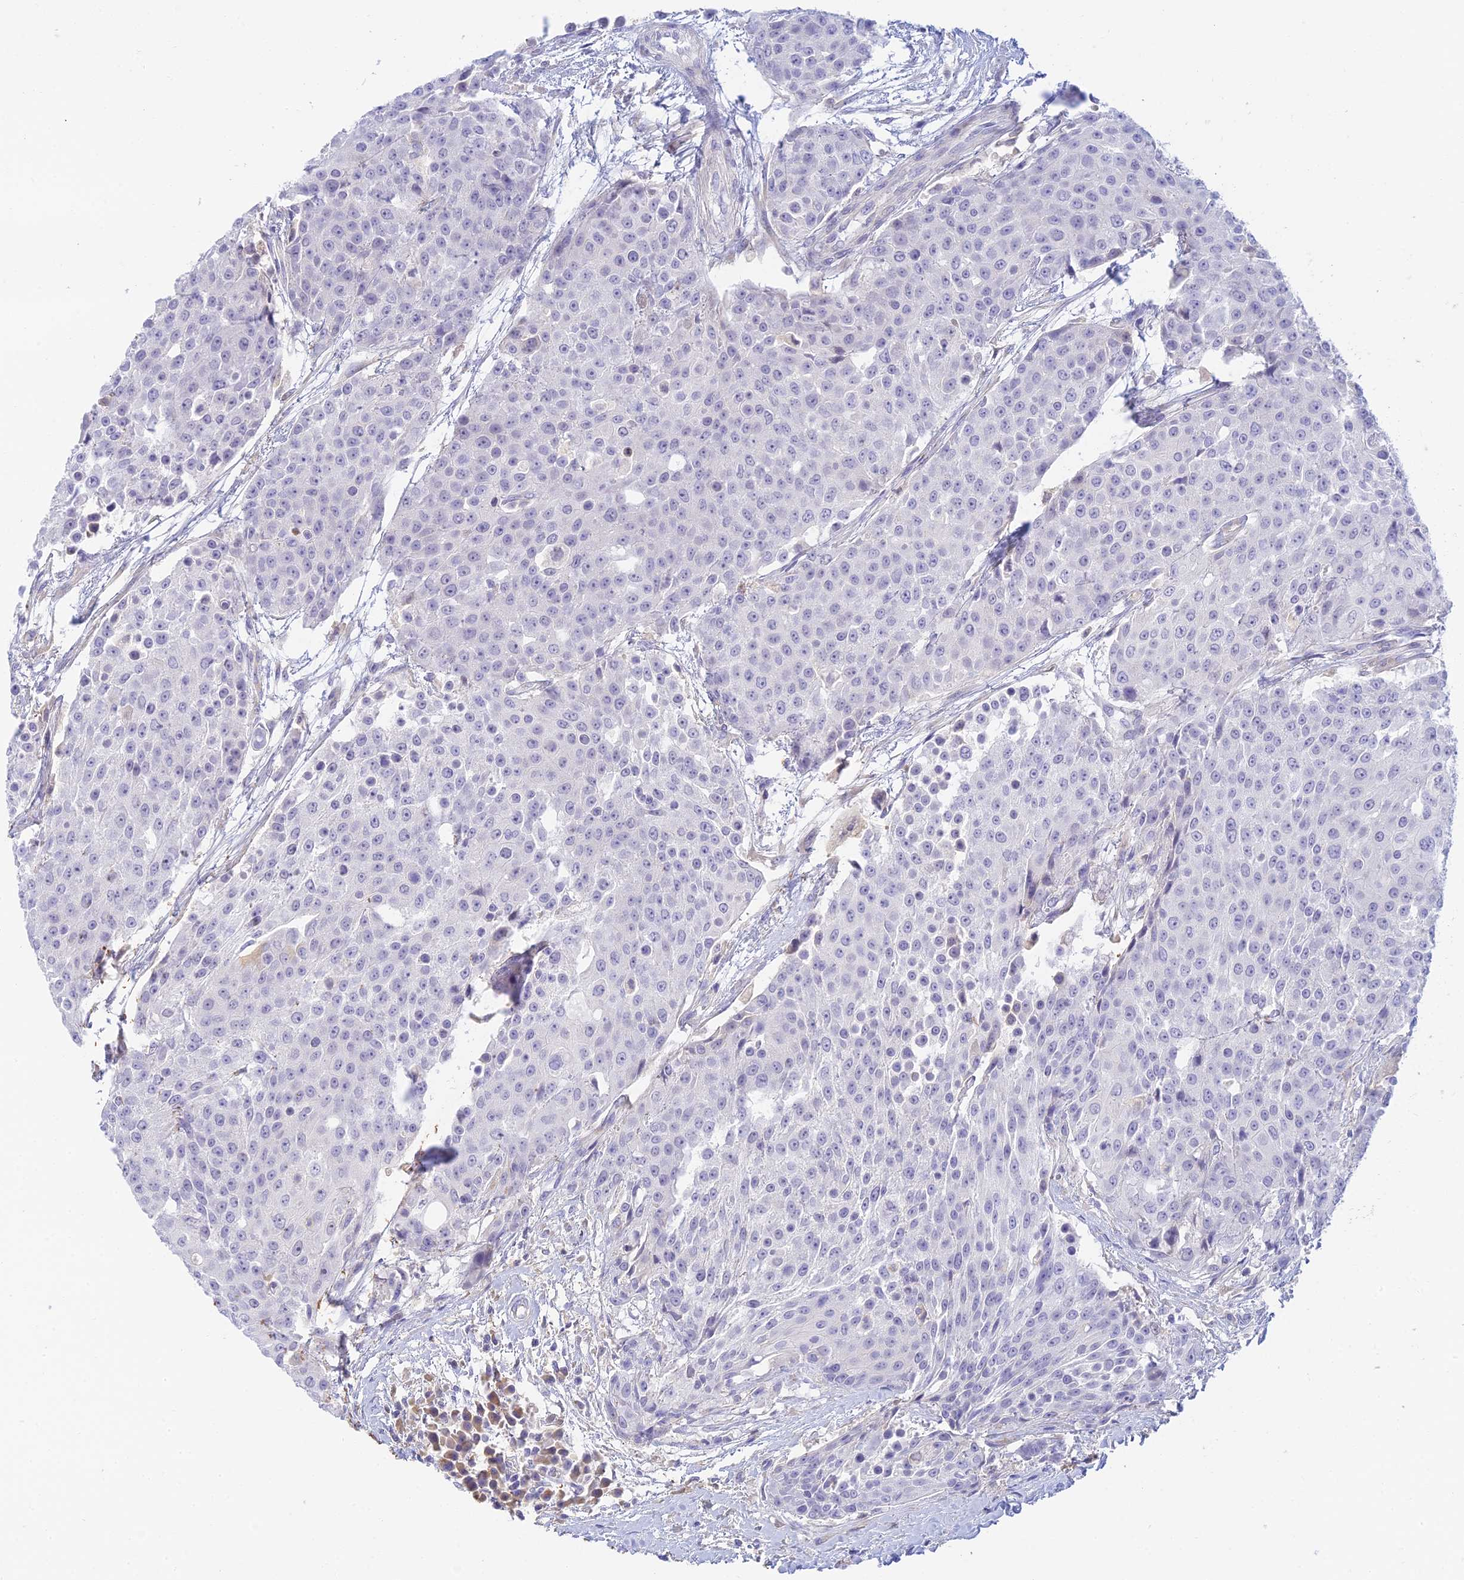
{"staining": {"intensity": "negative", "quantity": "none", "location": "none"}, "tissue": "urothelial cancer", "cell_type": "Tumor cells", "image_type": "cancer", "snomed": [{"axis": "morphology", "description": "Urothelial carcinoma, High grade"}, {"axis": "topography", "description": "Urinary bladder"}], "caption": "Immunohistochemistry of urothelial cancer displays no staining in tumor cells.", "gene": "INTS13", "patient": {"sex": "female", "age": 63}}